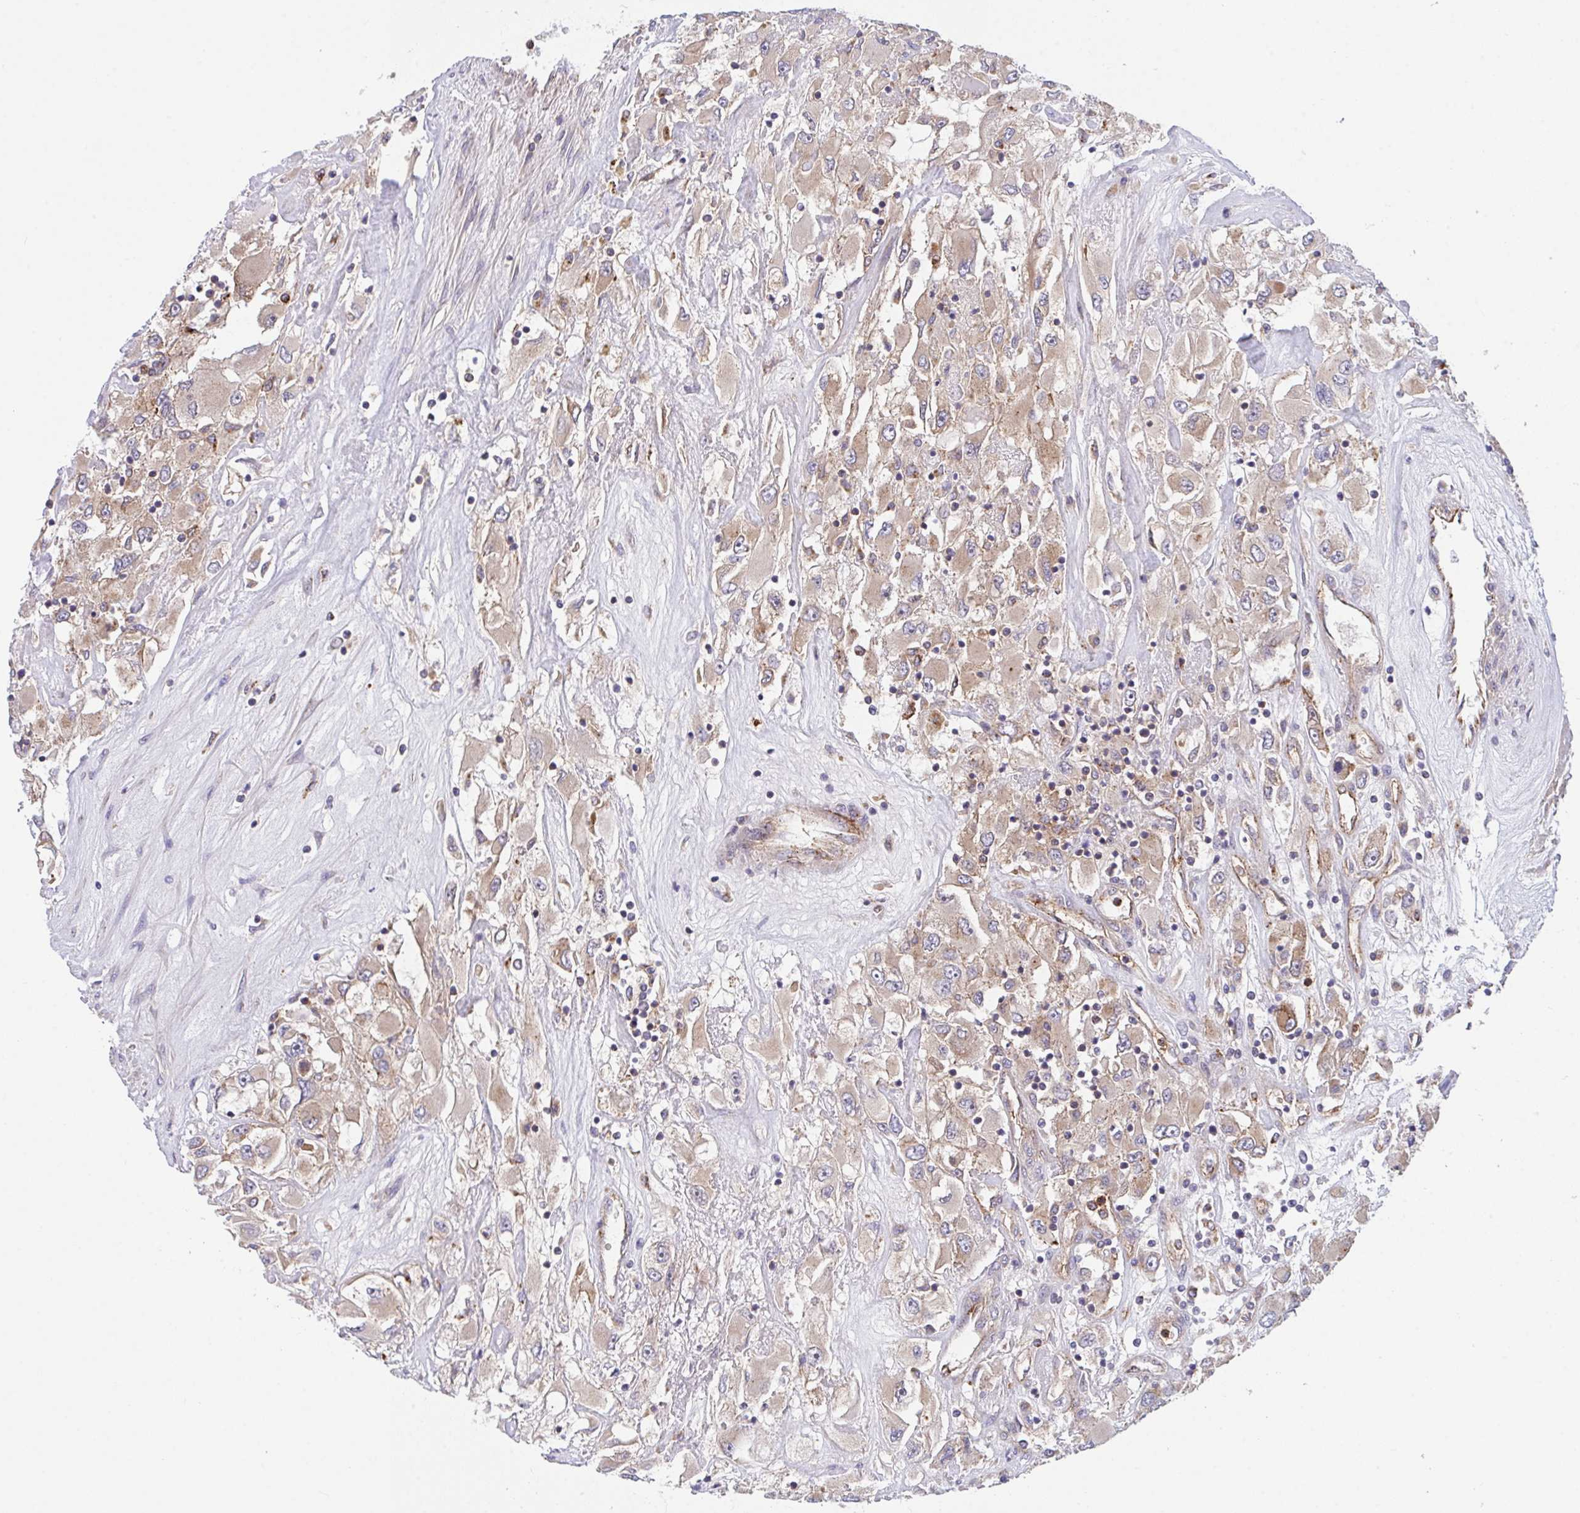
{"staining": {"intensity": "weak", "quantity": "25%-75%", "location": "cytoplasmic/membranous"}, "tissue": "renal cancer", "cell_type": "Tumor cells", "image_type": "cancer", "snomed": [{"axis": "morphology", "description": "Adenocarcinoma, NOS"}, {"axis": "topography", "description": "Kidney"}], "caption": "Human renal cancer stained for a protein (brown) displays weak cytoplasmic/membranous positive expression in about 25%-75% of tumor cells.", "gene": "C4orf36", "patient": {"sex": "female", "age": 52}}